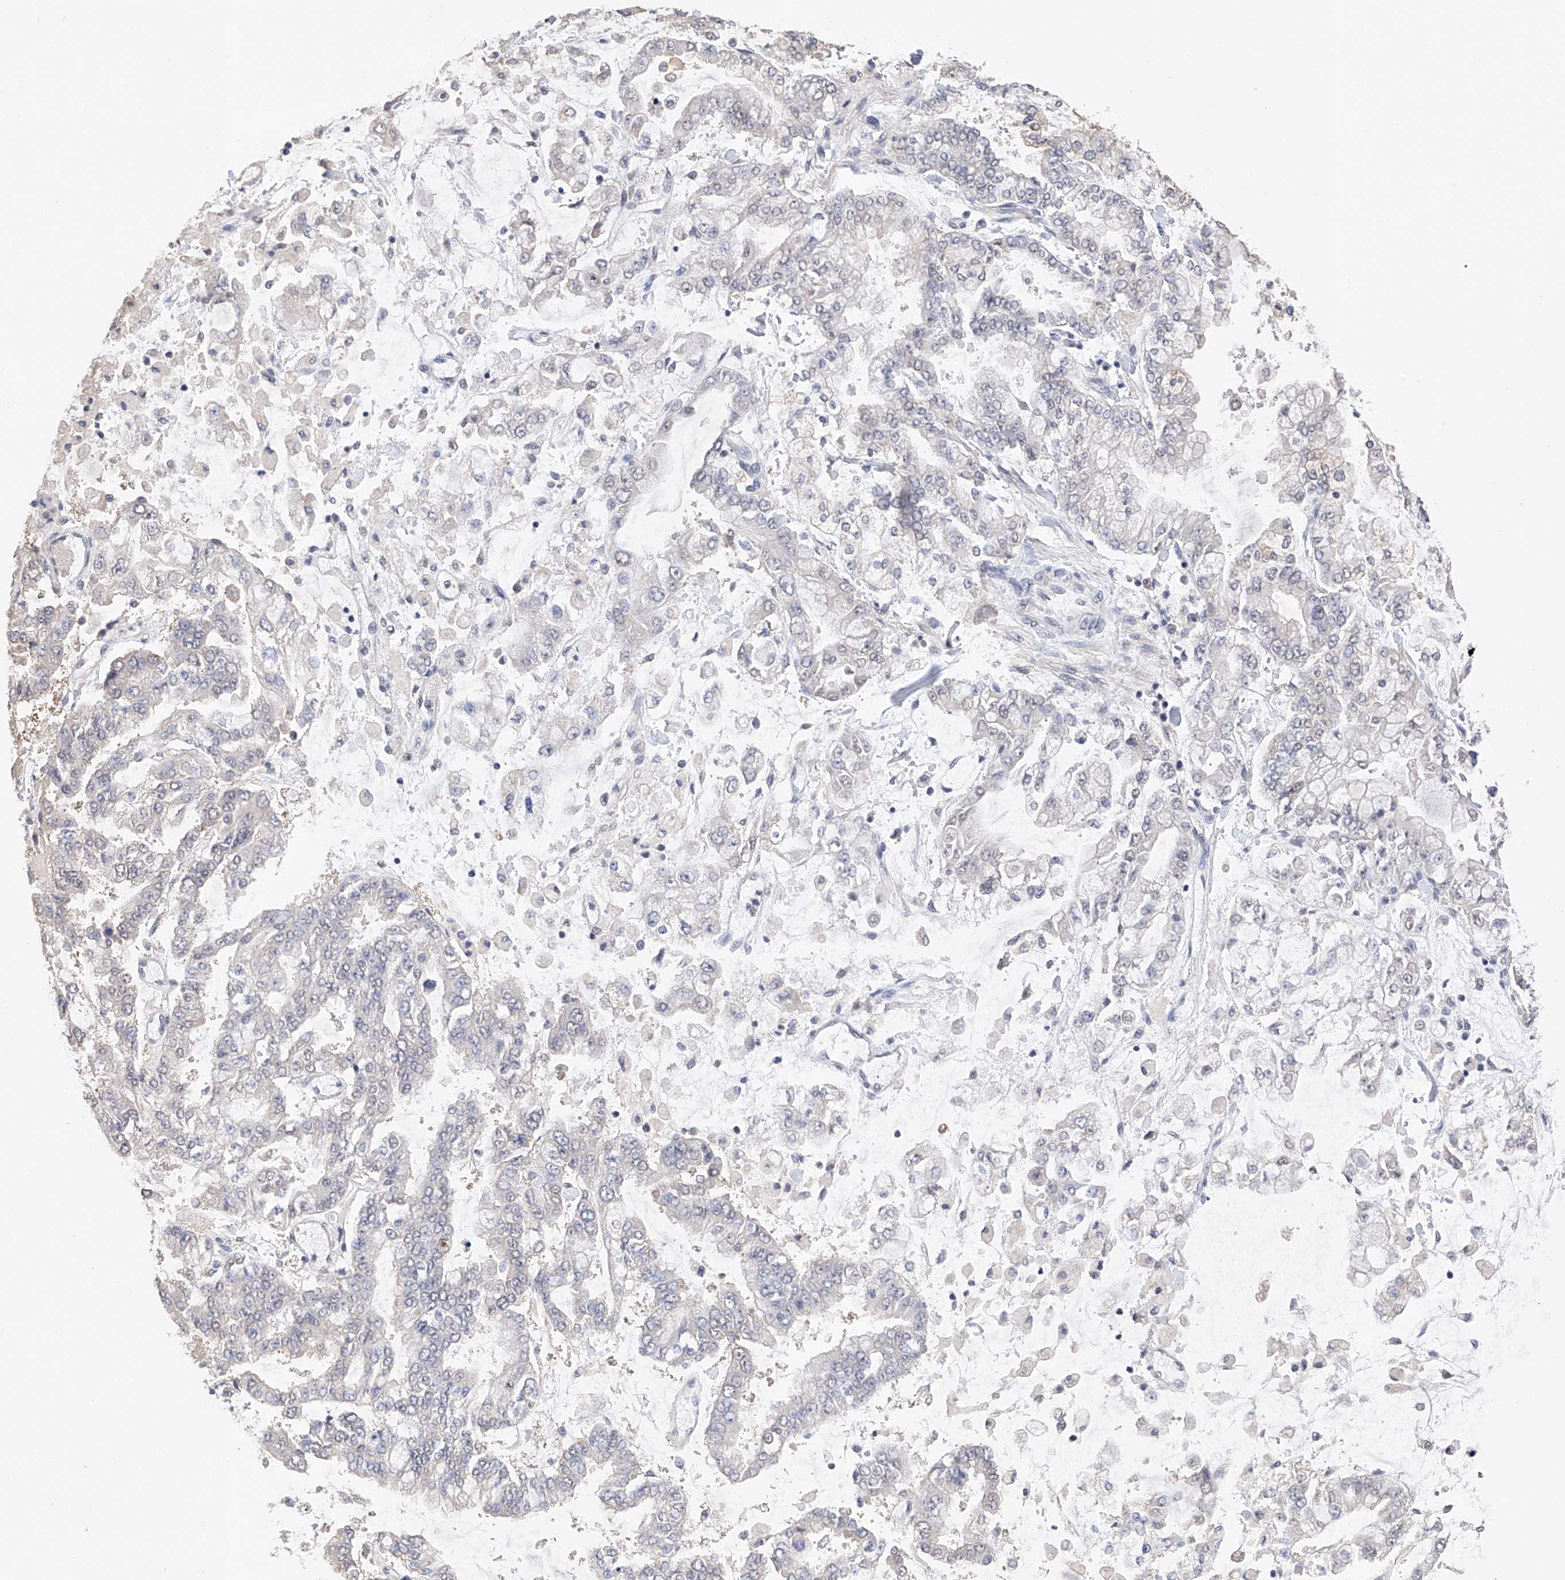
{"staining": {"intensity": "negative", "quantity": "none", "location": "none"}, "tissue": "stomach cancer", "cell_type": "Tumor cells", "image_type": "cancer", "snomed": [{"axis": "morphology", "description": "Normal tissue, NOS"}, {"axis": "morphology", "description": "Adenocarcinoma, NOS"}, {"axis": "topography", "description": "Stomach, upper"}, {"axis": "topography", "description": "Stomach"}], "caption": "Tumor cells are negative for protein expression in human stomach cancer (adenocarcinoma). (DAB immunohistochemistry with hematoxylin counter stain).", "gene": "DMAP1", "patient": {"sex": "male", "age": 76}}